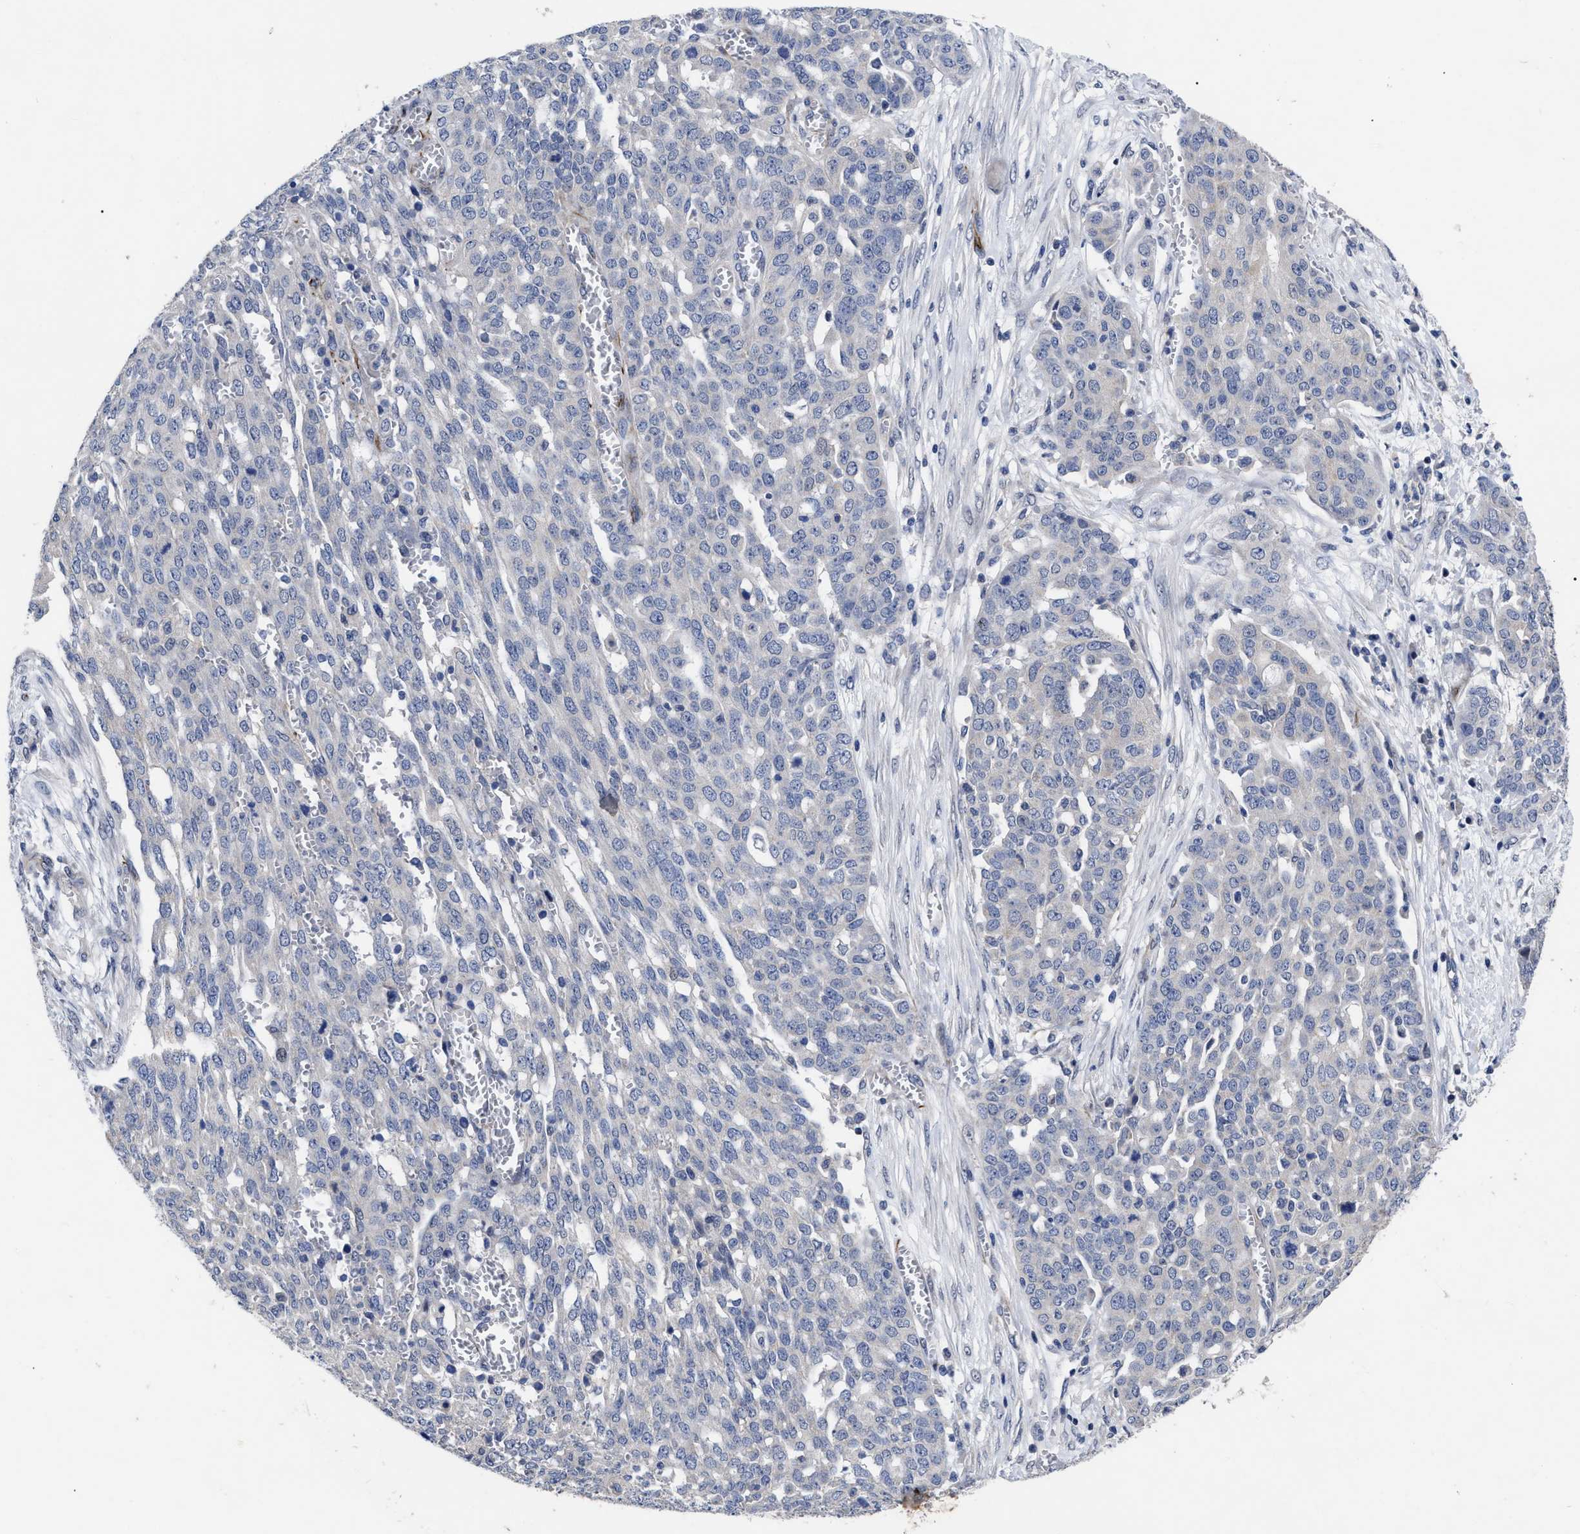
{"staining": {"intensity": "negative", "quantity": "none", "location": "none"}, "tissue": "ovarian cancer", "cell_type": "Tumor cells", "image_type": "cancer", "snomed": [{"axis": "morphology", "description": "Cystadenocarcinoma, serous, NOS"}, {"axis": "topography", "description": "Soft tissue"}, {"axis": "topography", "description": "Ovary"}], "caption": "Immunohistochemistry (IHC) histopathology image of ovarian serous cystadenocarcinoma stained for a protein (brown), which shows no staining in tumor cells. (Immunohistochemistry, brightfield microscopy, high magnification).", "gene": "CCN5", "patient": {"sex": "female", "age": 57}}